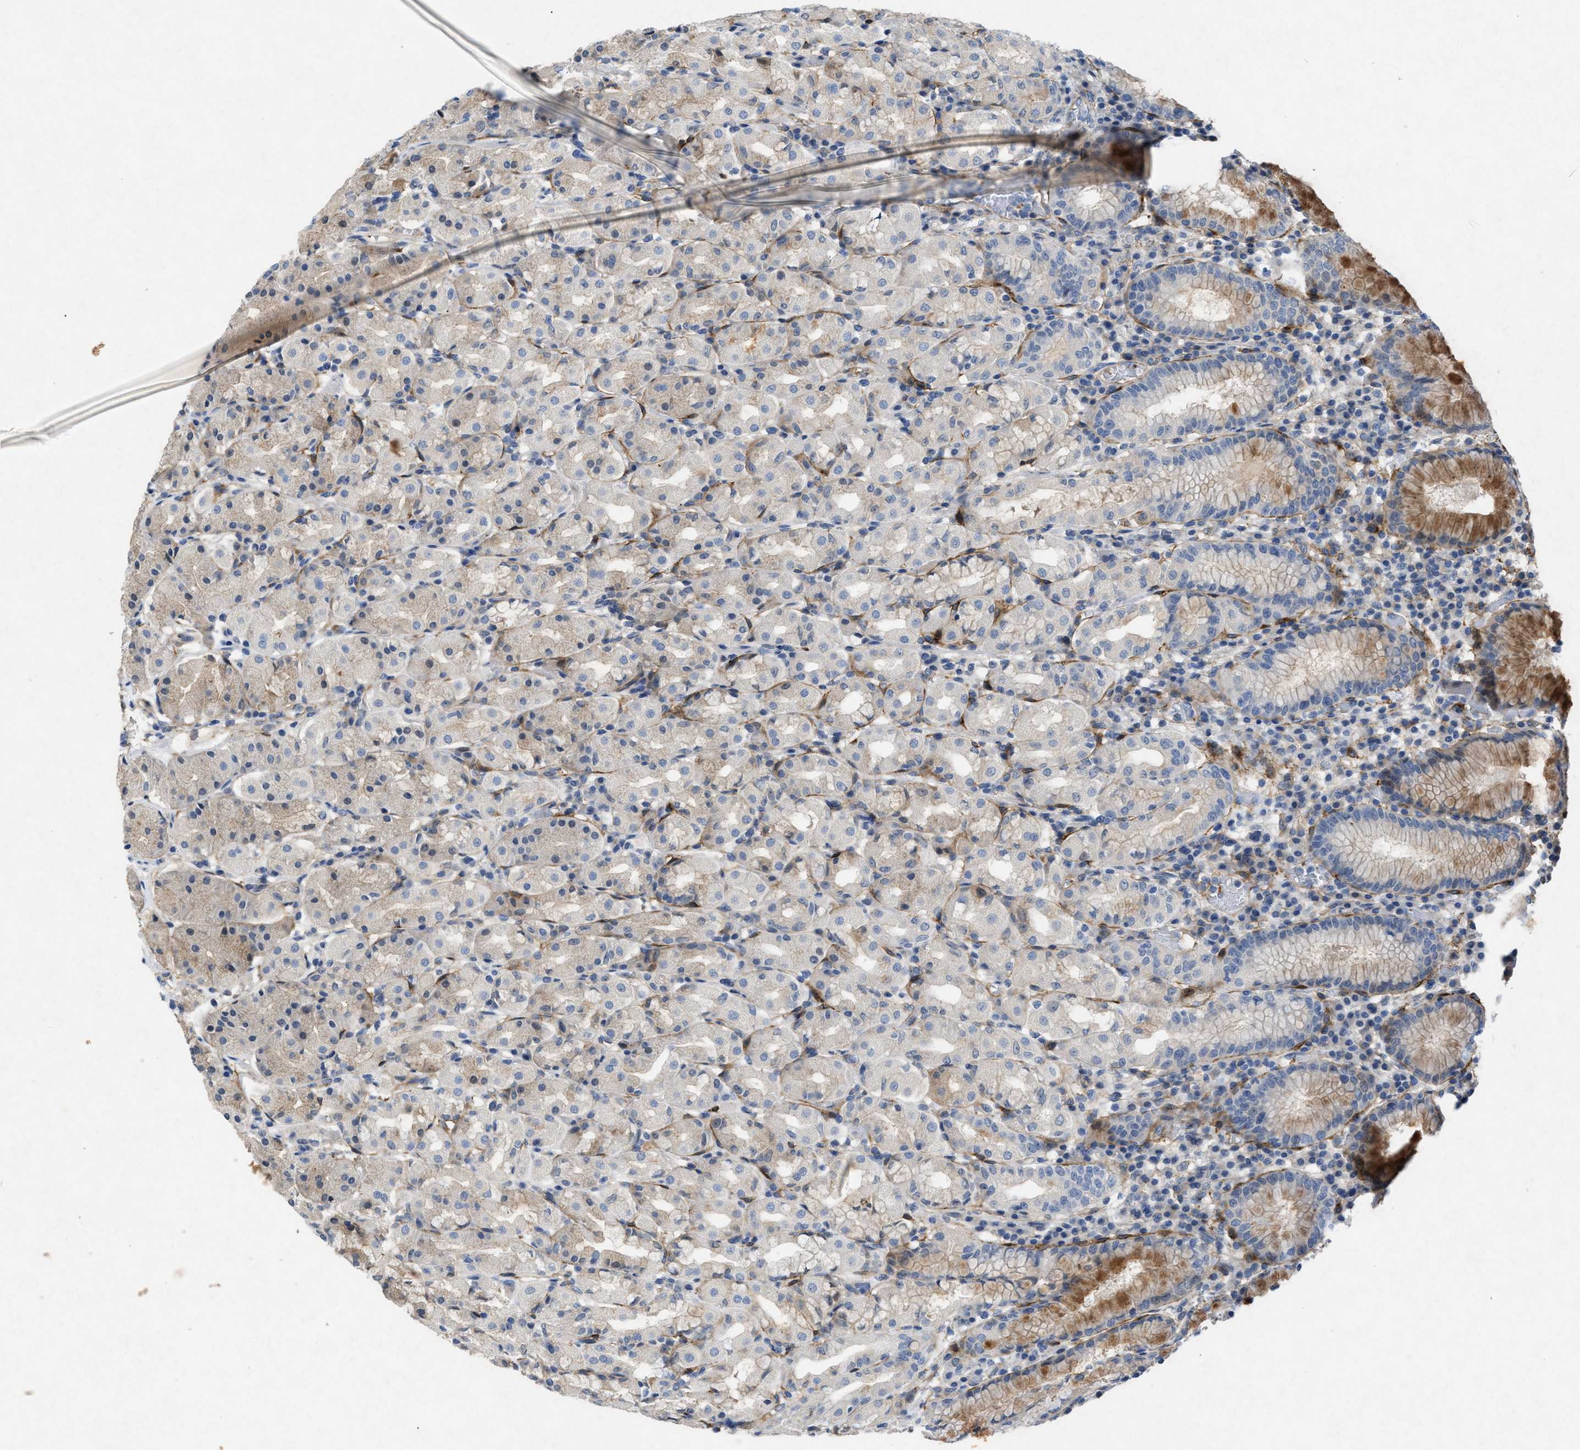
{"staining": {"intensity": "moderate", "quantity": "<25%", "location": "cytoplasmic/membranous"}, "tissue": "stomach", "cell_type": "Glandular cells", "image_type": "normal", "snomed": [{"axis": "morphology", "description": "Normal tissue, NOS"}, {"axis": "topography", "description": "Stomach"}, {"axis": "topography", "description": "Stomach, lower"}], "caption": "Immunohistochemistry photomicrograph of normal stomach stained for a protein (brown), which reveals low levels of moderate cytoplasmic/membranous staining in approximately <25% of glandular cells.", "gene": "PDGFRA", "patient": {"sex": "female", "age": 56}}